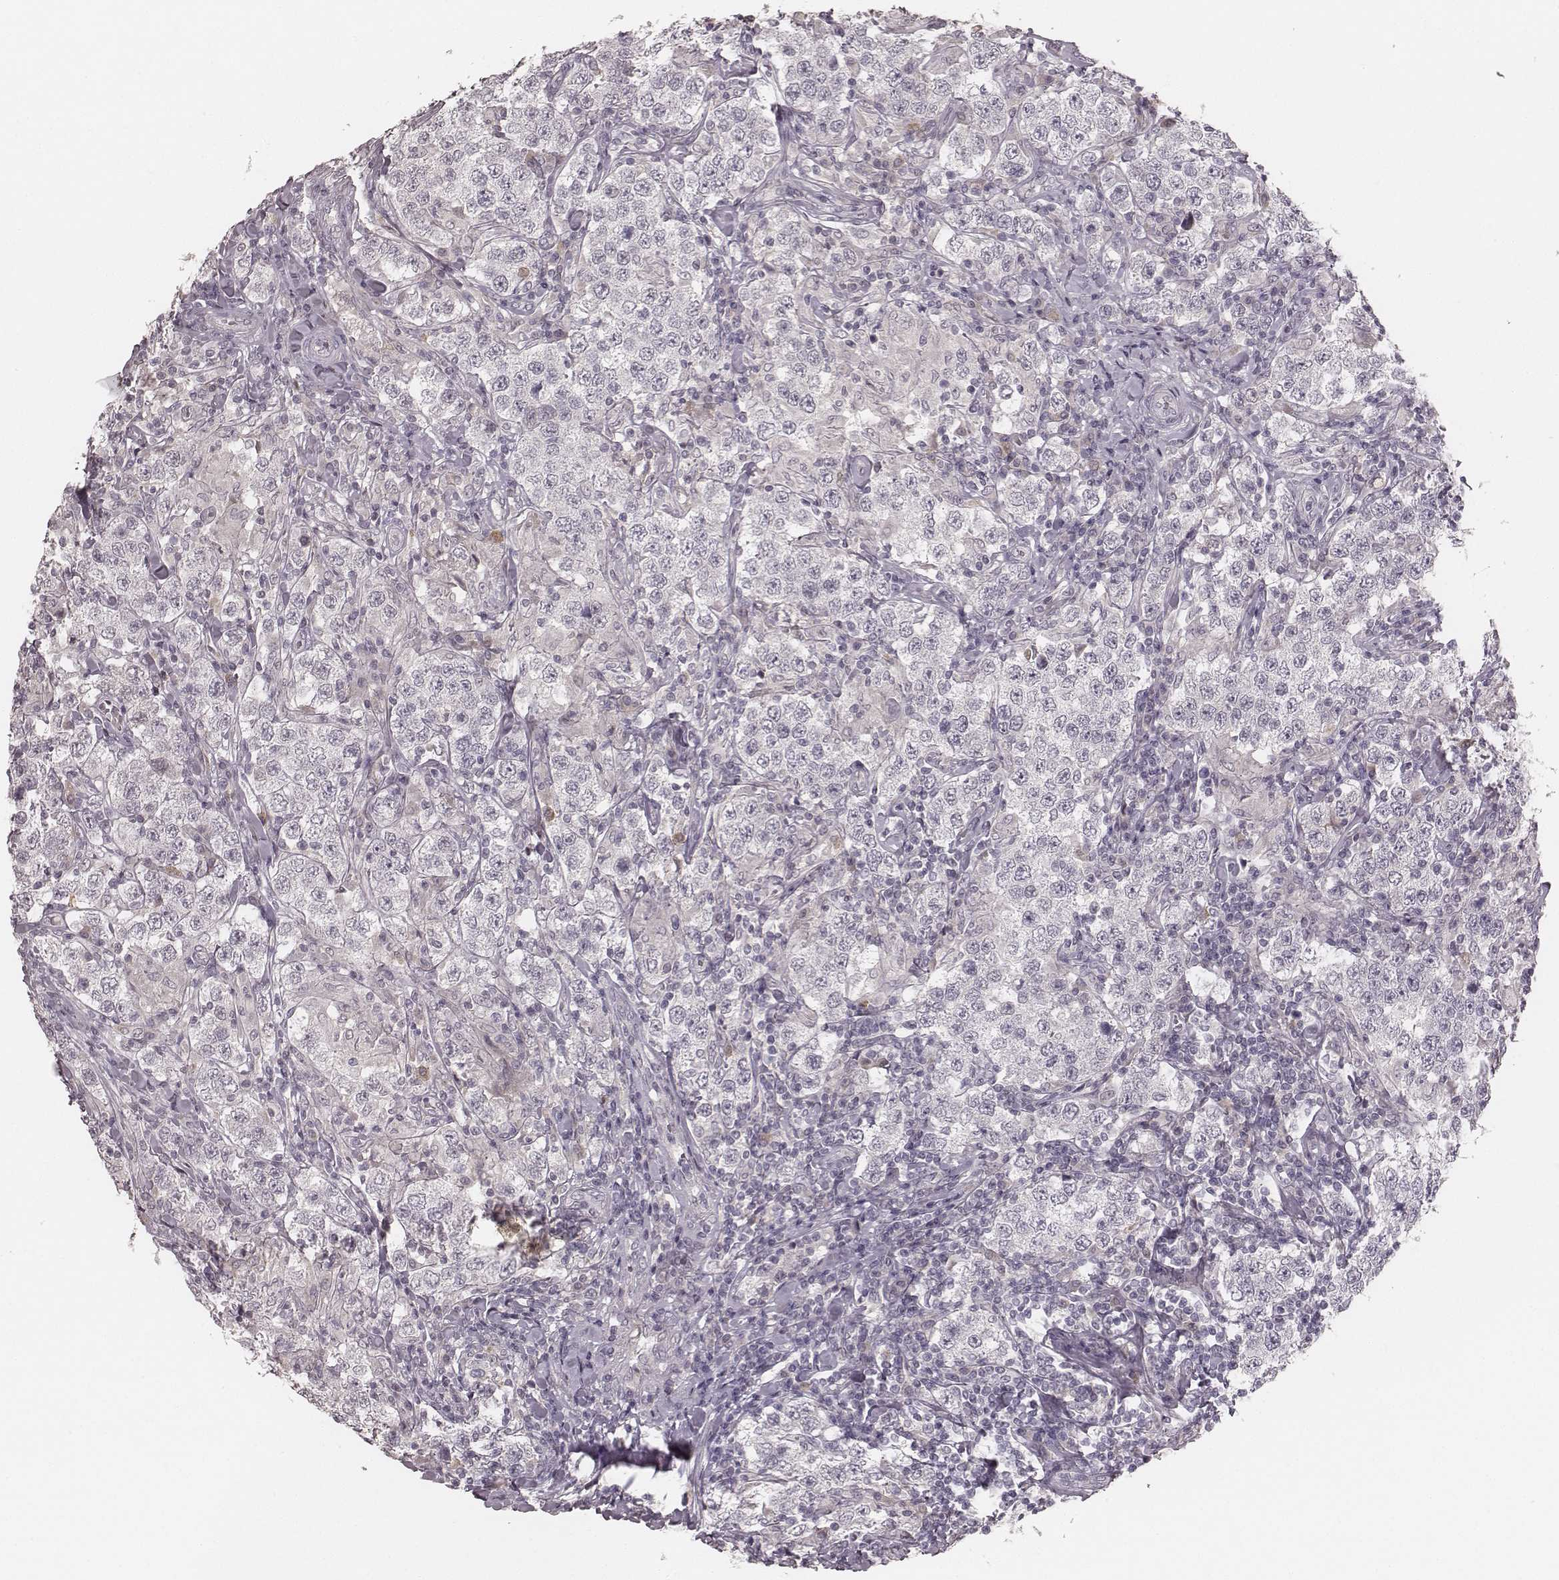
{"staining": {"intensity": "negative", "quantity": "none", "location": "none"}, "tissue": "testis cancer", "cell_type": "Tumor cells", "image_type": "cancer", "snomed": [{"axis": "morphology", "description": "Seminoma, NOS"}, {"axis": "morphology", "description": "Carcinoma, Embryonal, NOS"}, {"axis": "topography", "description": "Testis"}], "caption": "This micrograph is of testis cancer stained with immunohistochemistry to label a protein in brown with the nuclei are counter-stained blue. There is no expression in tumor cells.", "gene": "LY6K", "patient": {"sex": "male", "age": 41}}